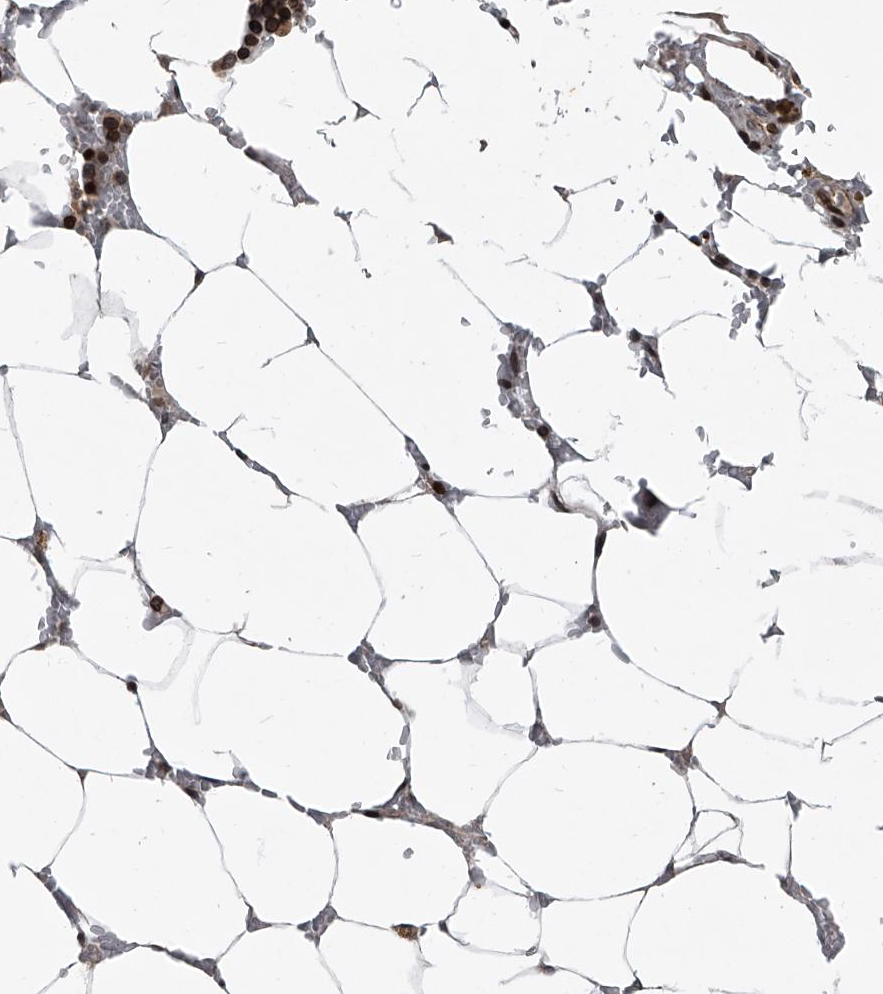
{"staining": {"intensity": "strong", "quantity": ">75%", "location": "nuclear"}, "tissue": "bone marrow", "cell_type": "Hematopoietic cells", "image_type": "normal", "snomed": [{"axis": "morphology", "description": "Normal tissue, NOS"}, {"axis": "topography", "description": "Bone marrow"}], "caption": "This micrograph displays immunohistochemistry (IHC) staining of normal human bone marrow, with high strong nuclear staining in approximately >75% of hematopoietic cells.", "gene": "PHF20", "patient": {"sex": "male", "age": 70}}